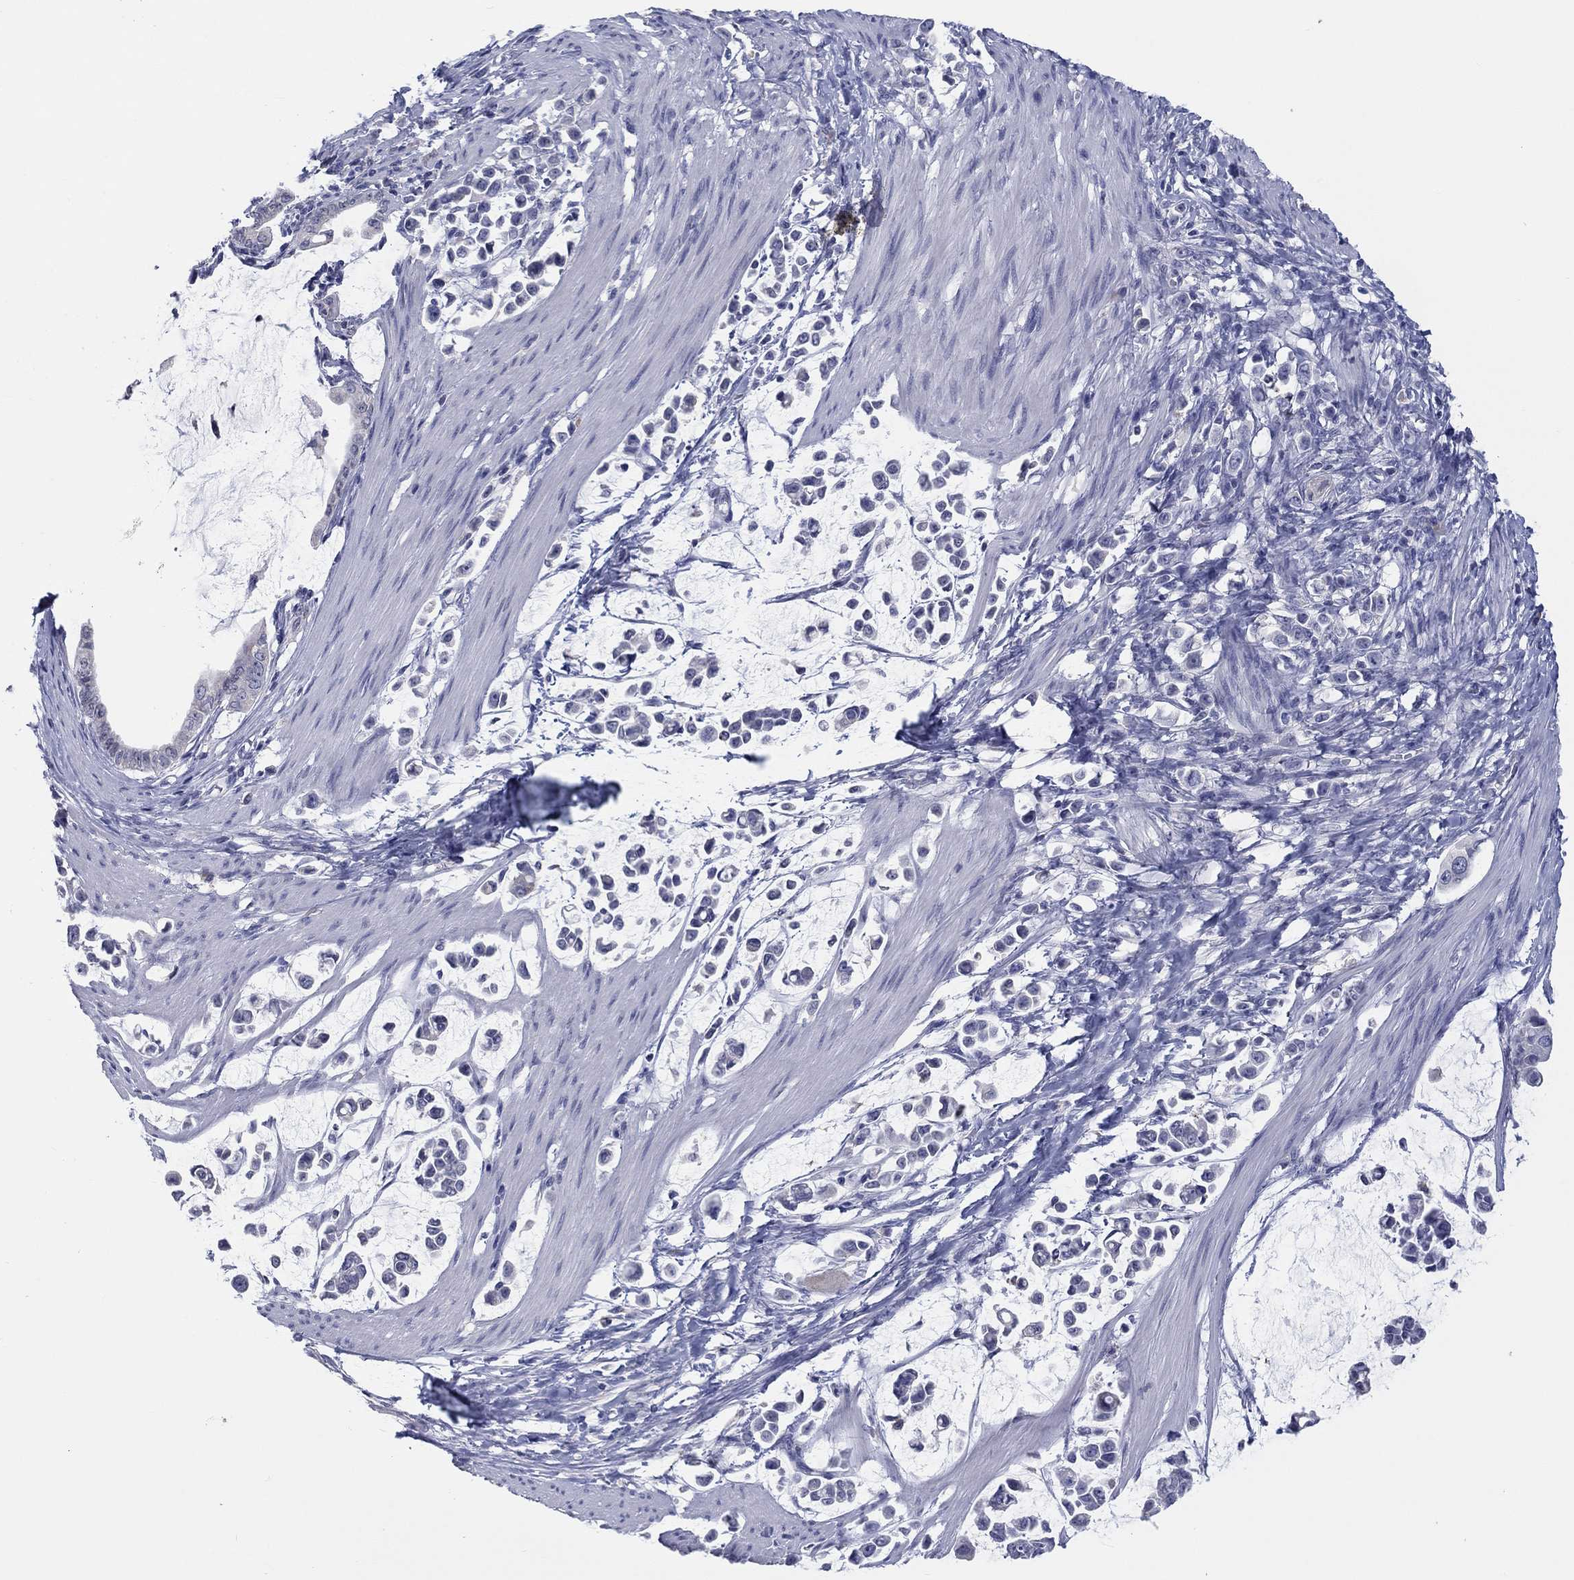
{"staining": {"intensity": "negative", "quantity": "none", "location": "none"}, "tissue": "stomach cancer", "cell_type": "Tumor cells", "image_type": "cancer", "snomed": [{"axis": "morphology", "description": "Adenocarcinoma, NOS"}, {"axis": "topography", "description": "Stomach"}], "caption": "An immunohistochemistry (IHC) histopathology image of stomach cancer is shown. There is no staining in tumor cells of stomach cancer.", "gene": "LRRC4C", "patient": {"sex": "male", "age": 82}}